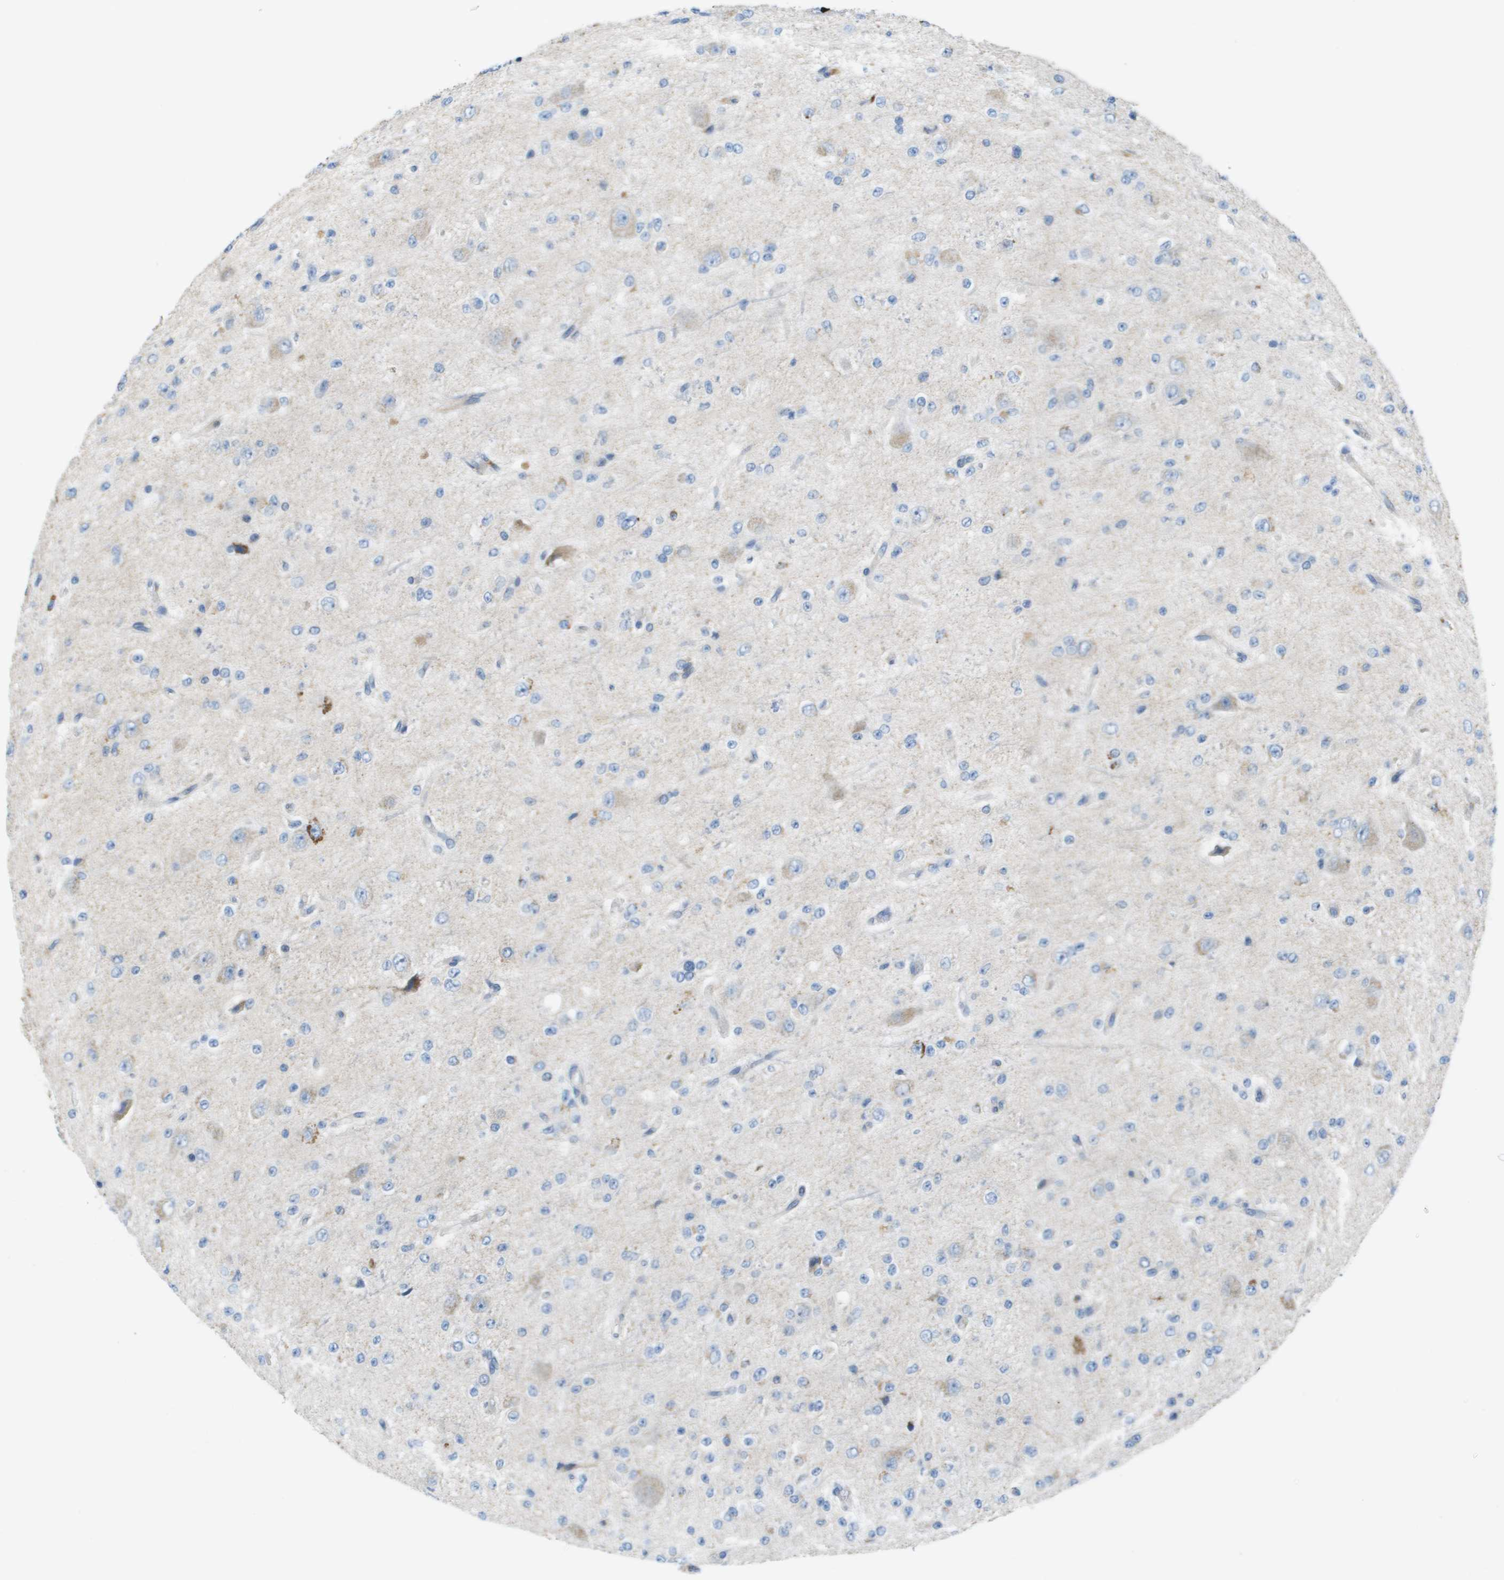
{"staining": {"intensity": "negative", "quantity": "none", "location": "none"}, "tissue": "glioma", "cell_type": "Tumor cells", "image_type": "cancer", "snomed": [{"axis": "morphology", "description": "Glioma, malignant, High grade"}, {"axis": "topography", "description": "pancreas cauda"}], "caption": "The photomicrograph reveals no staining of tumor cells in malignant glioma (high-grade). The staining was performed using DAB (3,3'-diaminobenzidine) to visualize the protein expression in brown, while the nuclei were stained in blue with hematoxylin (Magnification: 20x).", "gene": "GALNT6", "patient": {"sex": "male", "age": 60}}